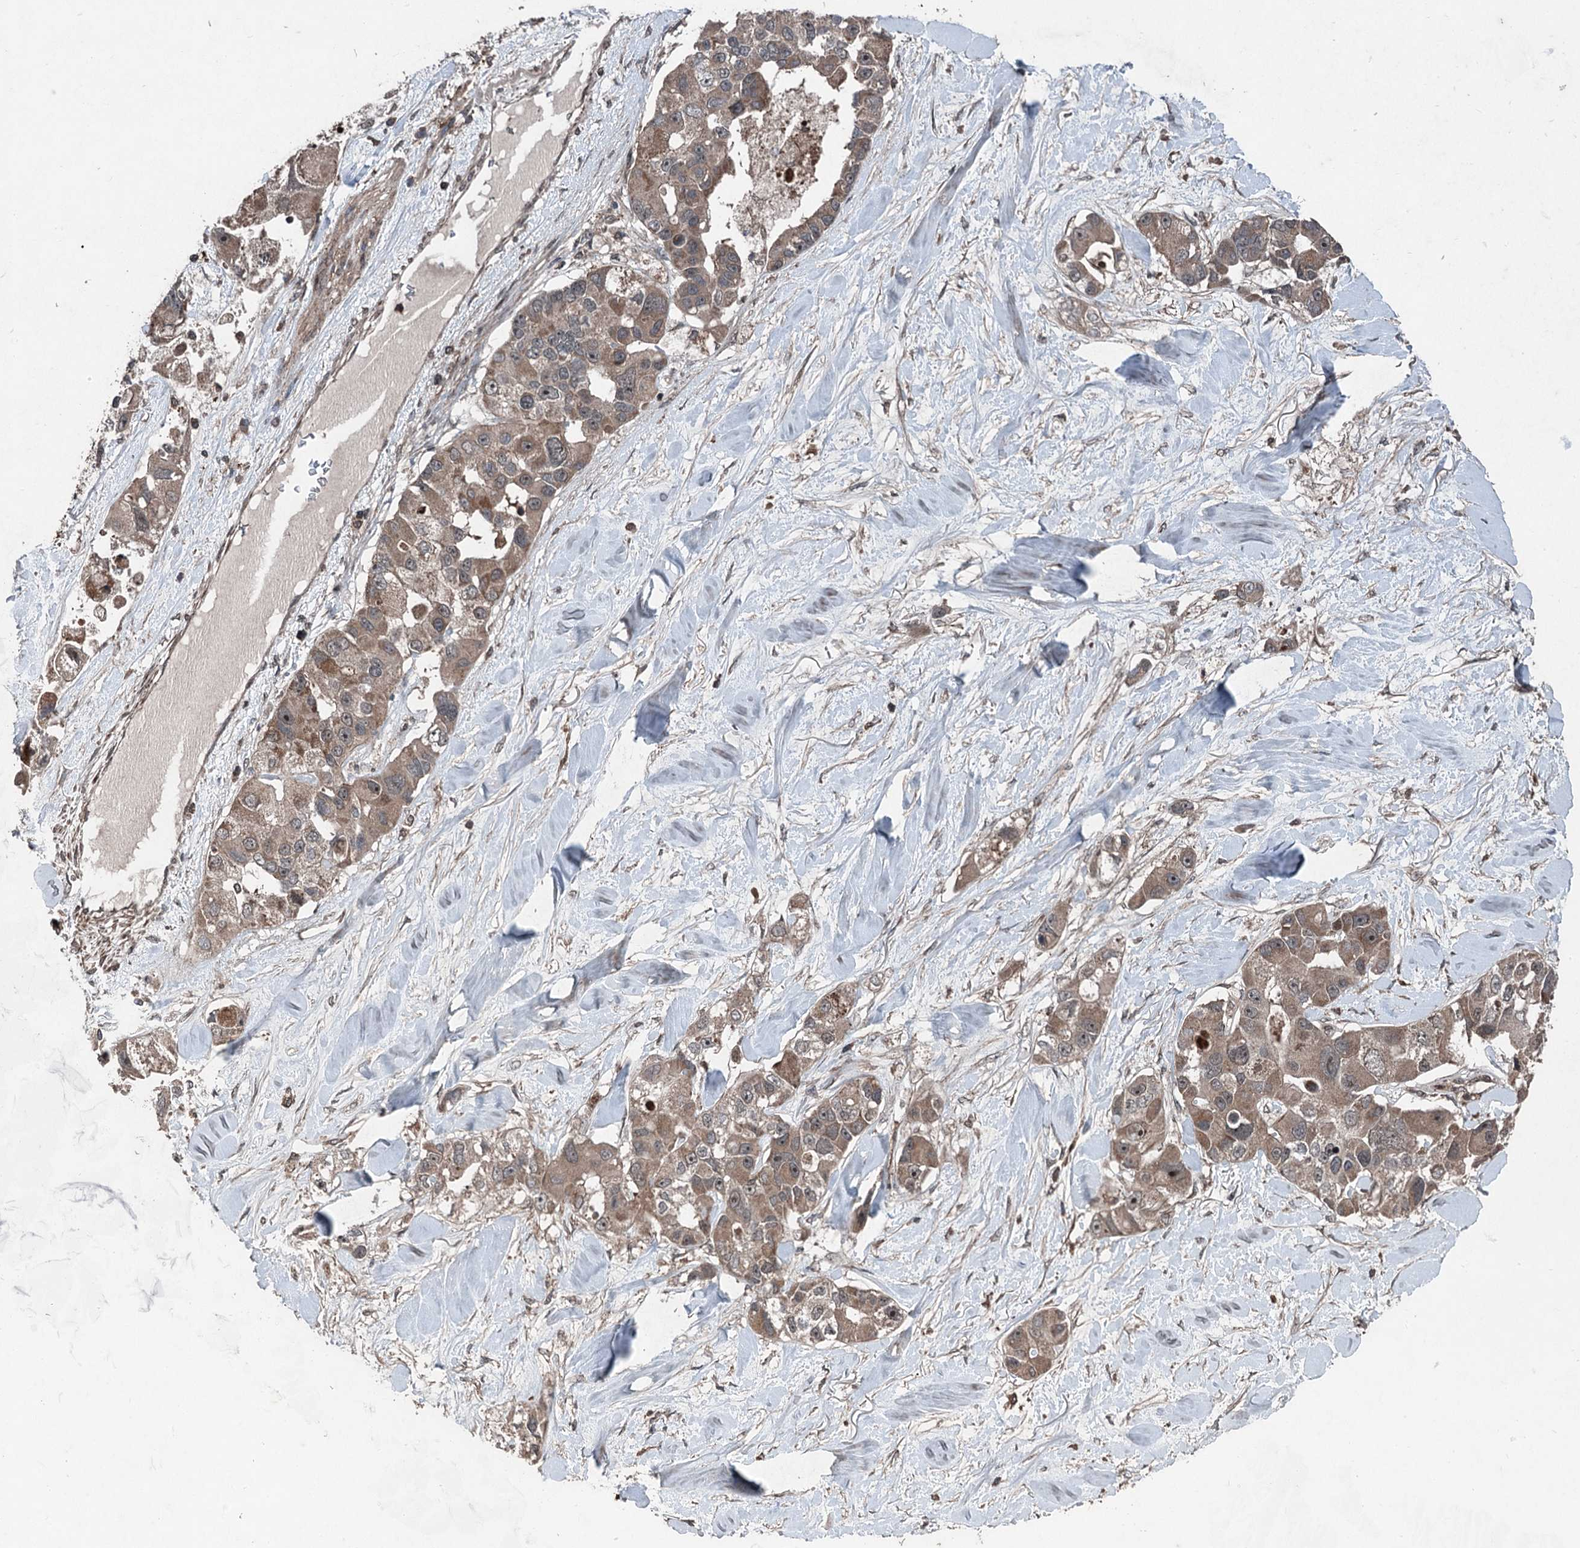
{"staining": {"intensity": "moderate", "quantity": "25%-75%", "location": "cytoplasmic/membranous"}, "tissue": "lung cancer", "cell_type": "Tumor cells", "image_type": "cancer", "snomed": [{"axis": "morphology", "description": "Adenocarcinoma, NOS"}, {"axis": "topography", "description": "Lung"}], "caption": "A histopathology image of lung cancer (adenocarcinoma) stained for a protein exhibits moderate cytoplasmic/membranous brown staining in tumor cells.", "gene": "ALAS1", "patient": {"sex": "female", "age": 54}}